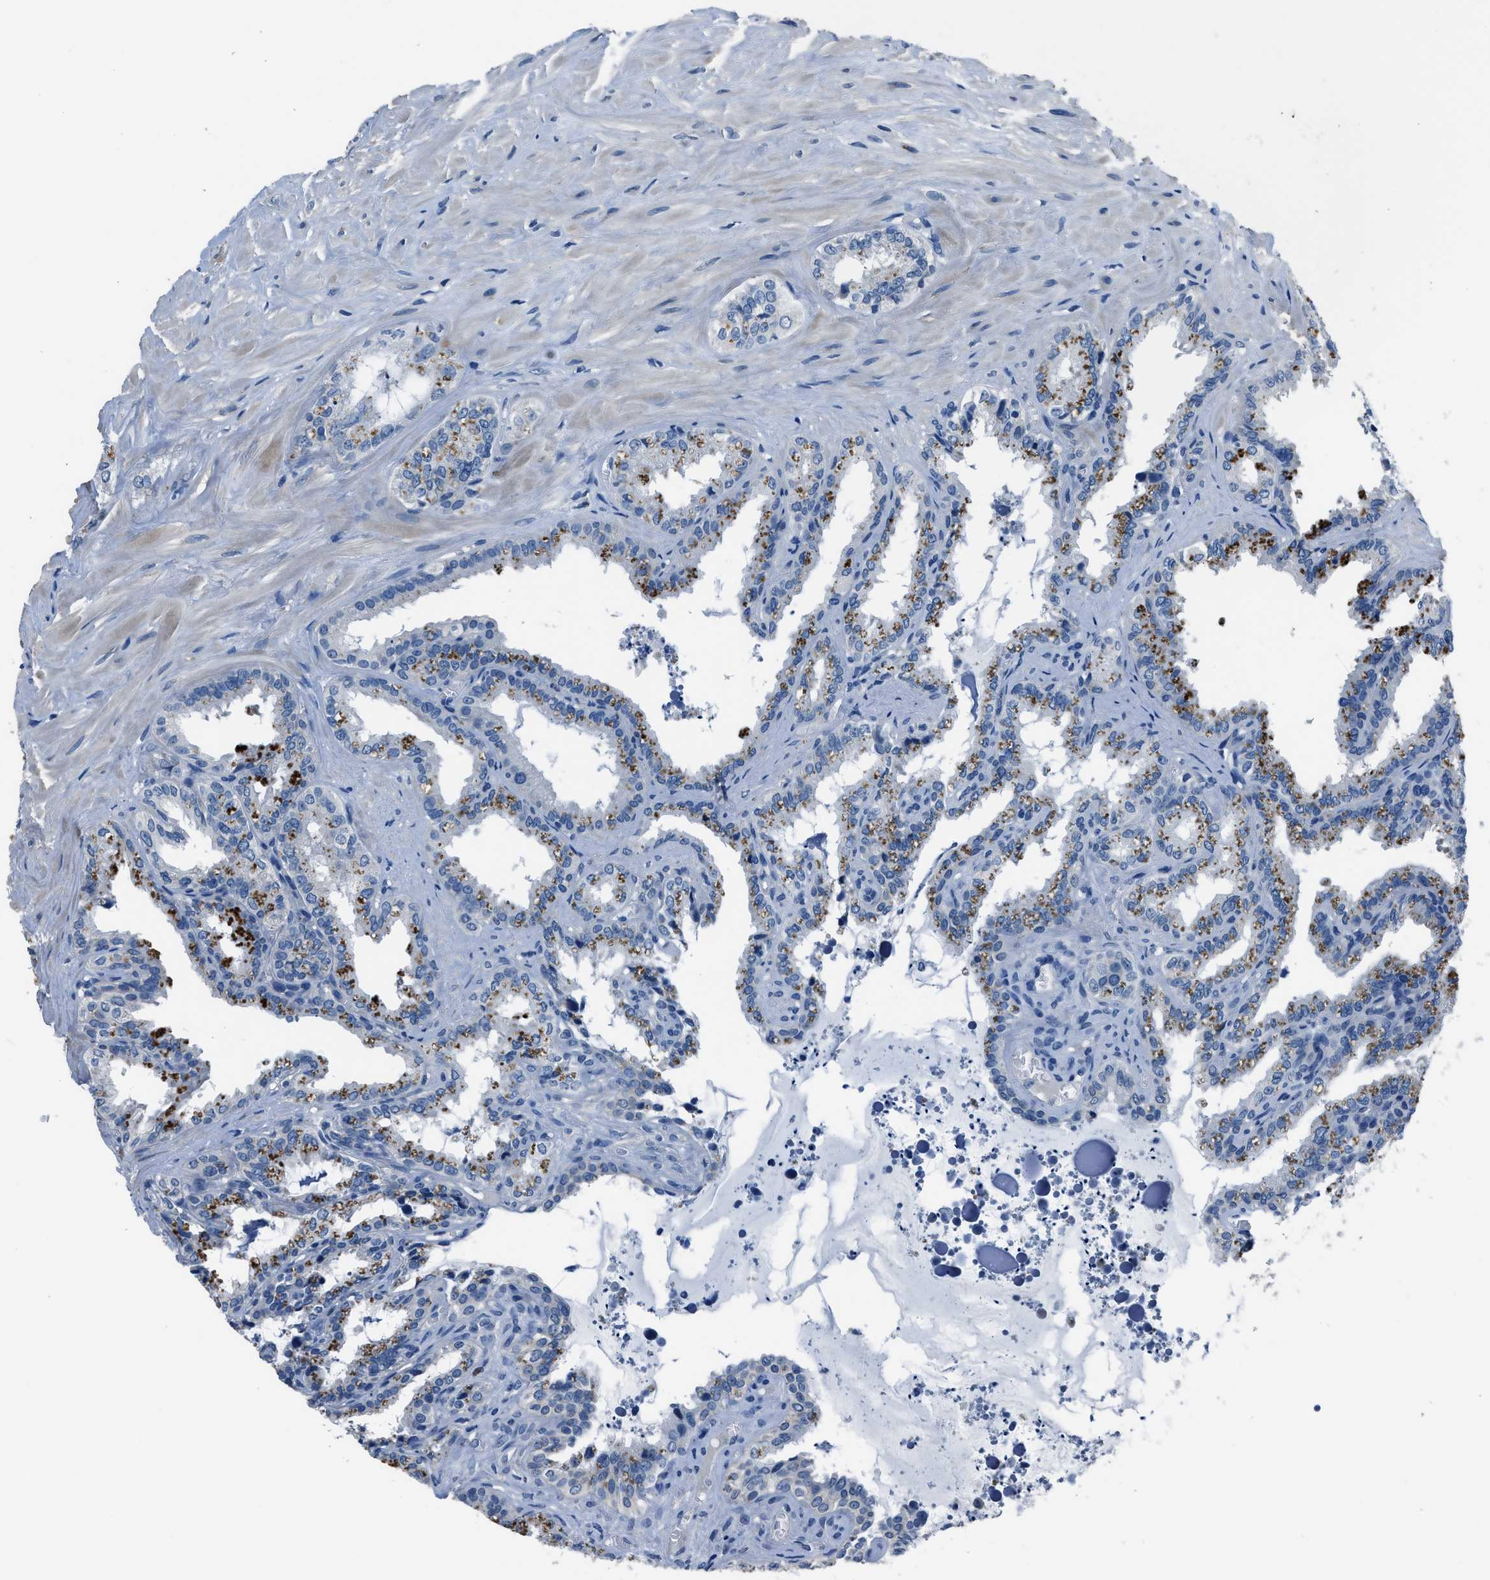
{"staining": {"intensity": "negative", "quantity": "none", "location": "none"}, "tissue": "seminal vesicle", "cell_type": "Glandular cells", "image_type": "normal", "snomed": [{"axis": "morphology", "description": "Normal tissue, NOS"}, {"axis": "topography", "description": "Seminal veicle"}], "caption": "The immunohistochemistry image has no significant expression in glandular cells of seminal vesicle. Nuclei are stained in blue.", "gene": "GJA3", "patient": {"sex": "male", "age": 64}}